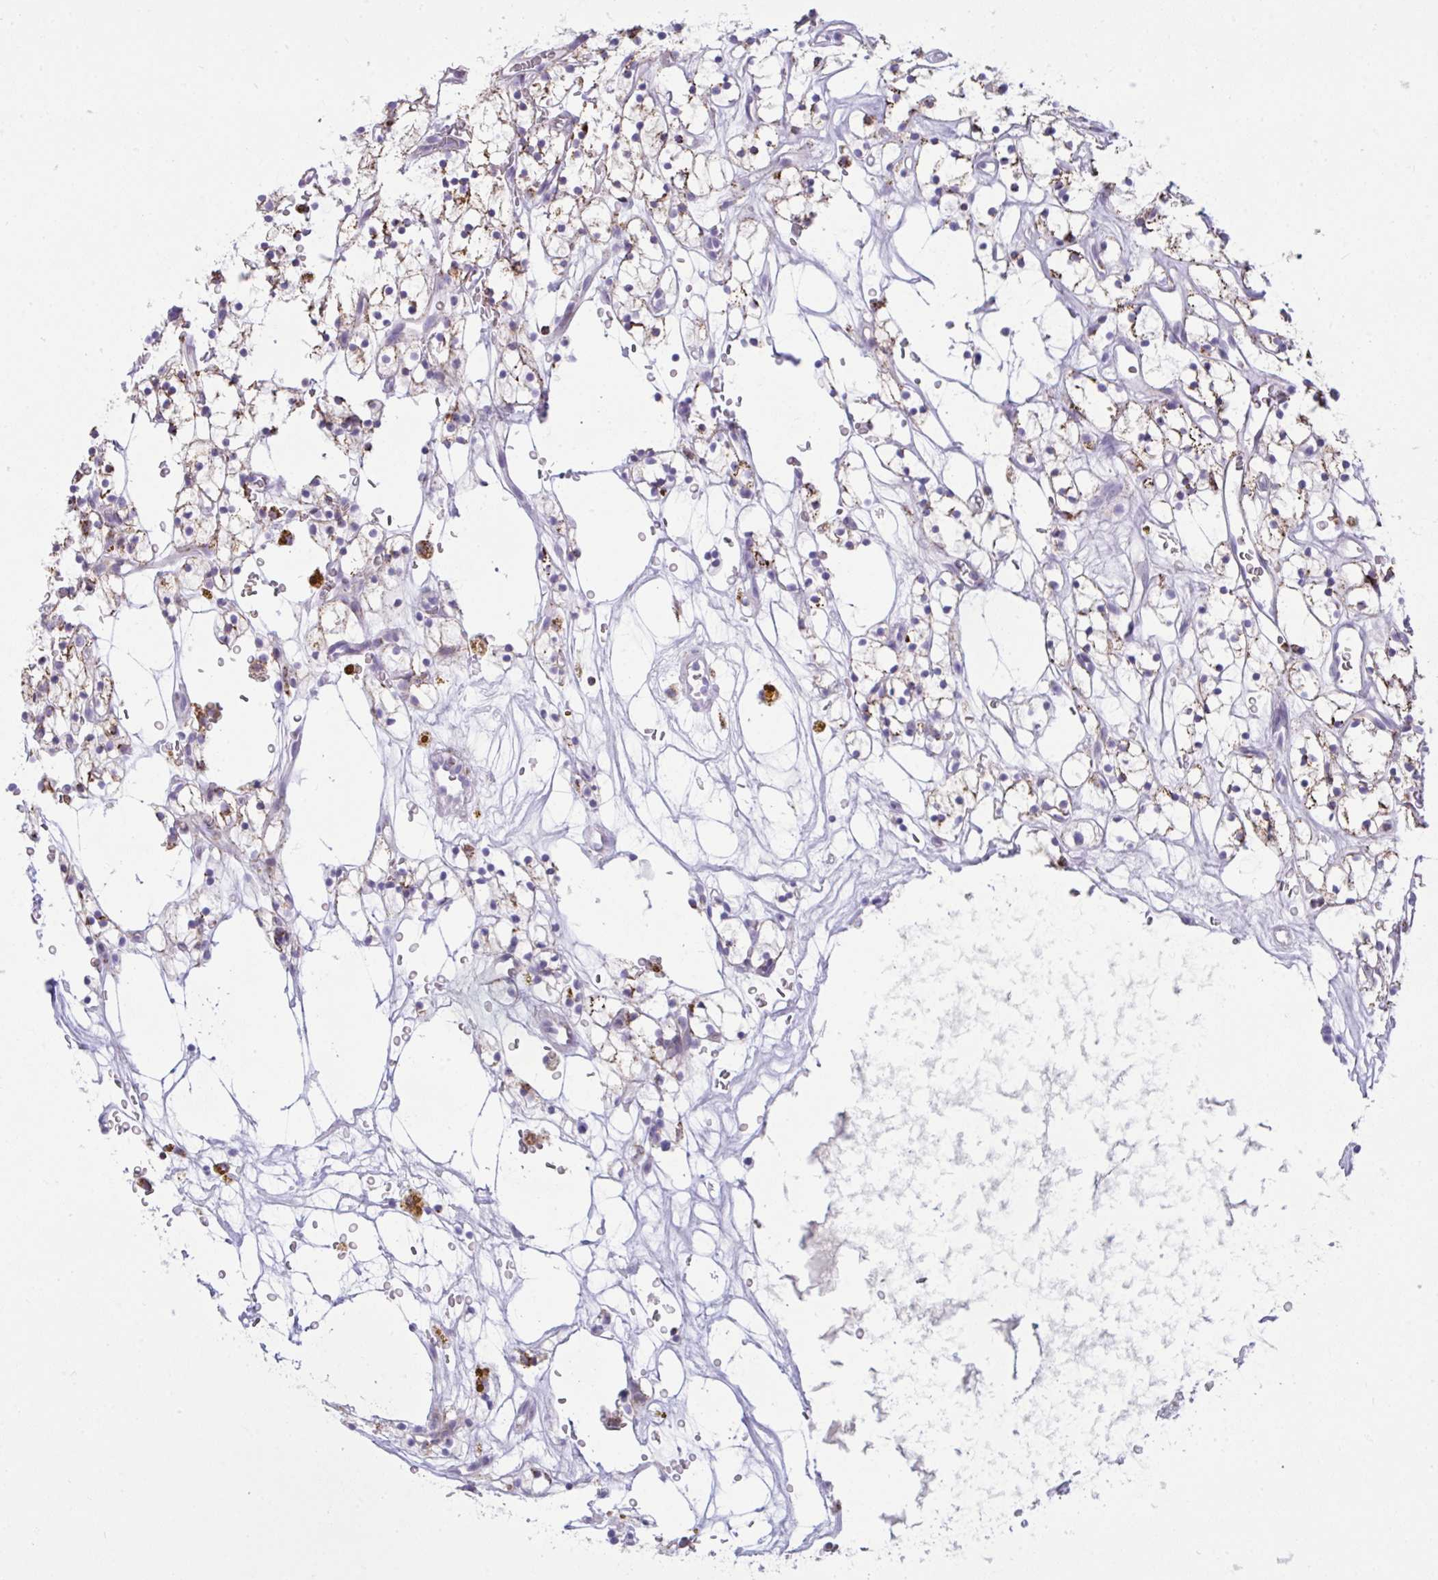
{"staining": {"intensity": "moderate", "quantity": "25%-75%", "location": "cytoplasmic/membranous"}, "tissue": "renal cancer", "cell_type": "Tumor cells", "image_type": "cancer", "snomed": [{"axis": "morphology", "description": "Adenocarcinoma, NOS"}, {"axis": "topography", "description": "Kidney"}], "caption": "Renal cancer (adenocarcinoma) stained for a protein reveals moderate cytoplasmic/membranous positivity in tumor cells. The staining was performed using DAB (3,3'-diaminobenzidine) to visualize the protein expression in brown, while the nuclei were stained in blue with hematoxylin (Magnification: 20x).", "gene": "PLA2G12B", "patient": {"sex": "female", "age": 64}}